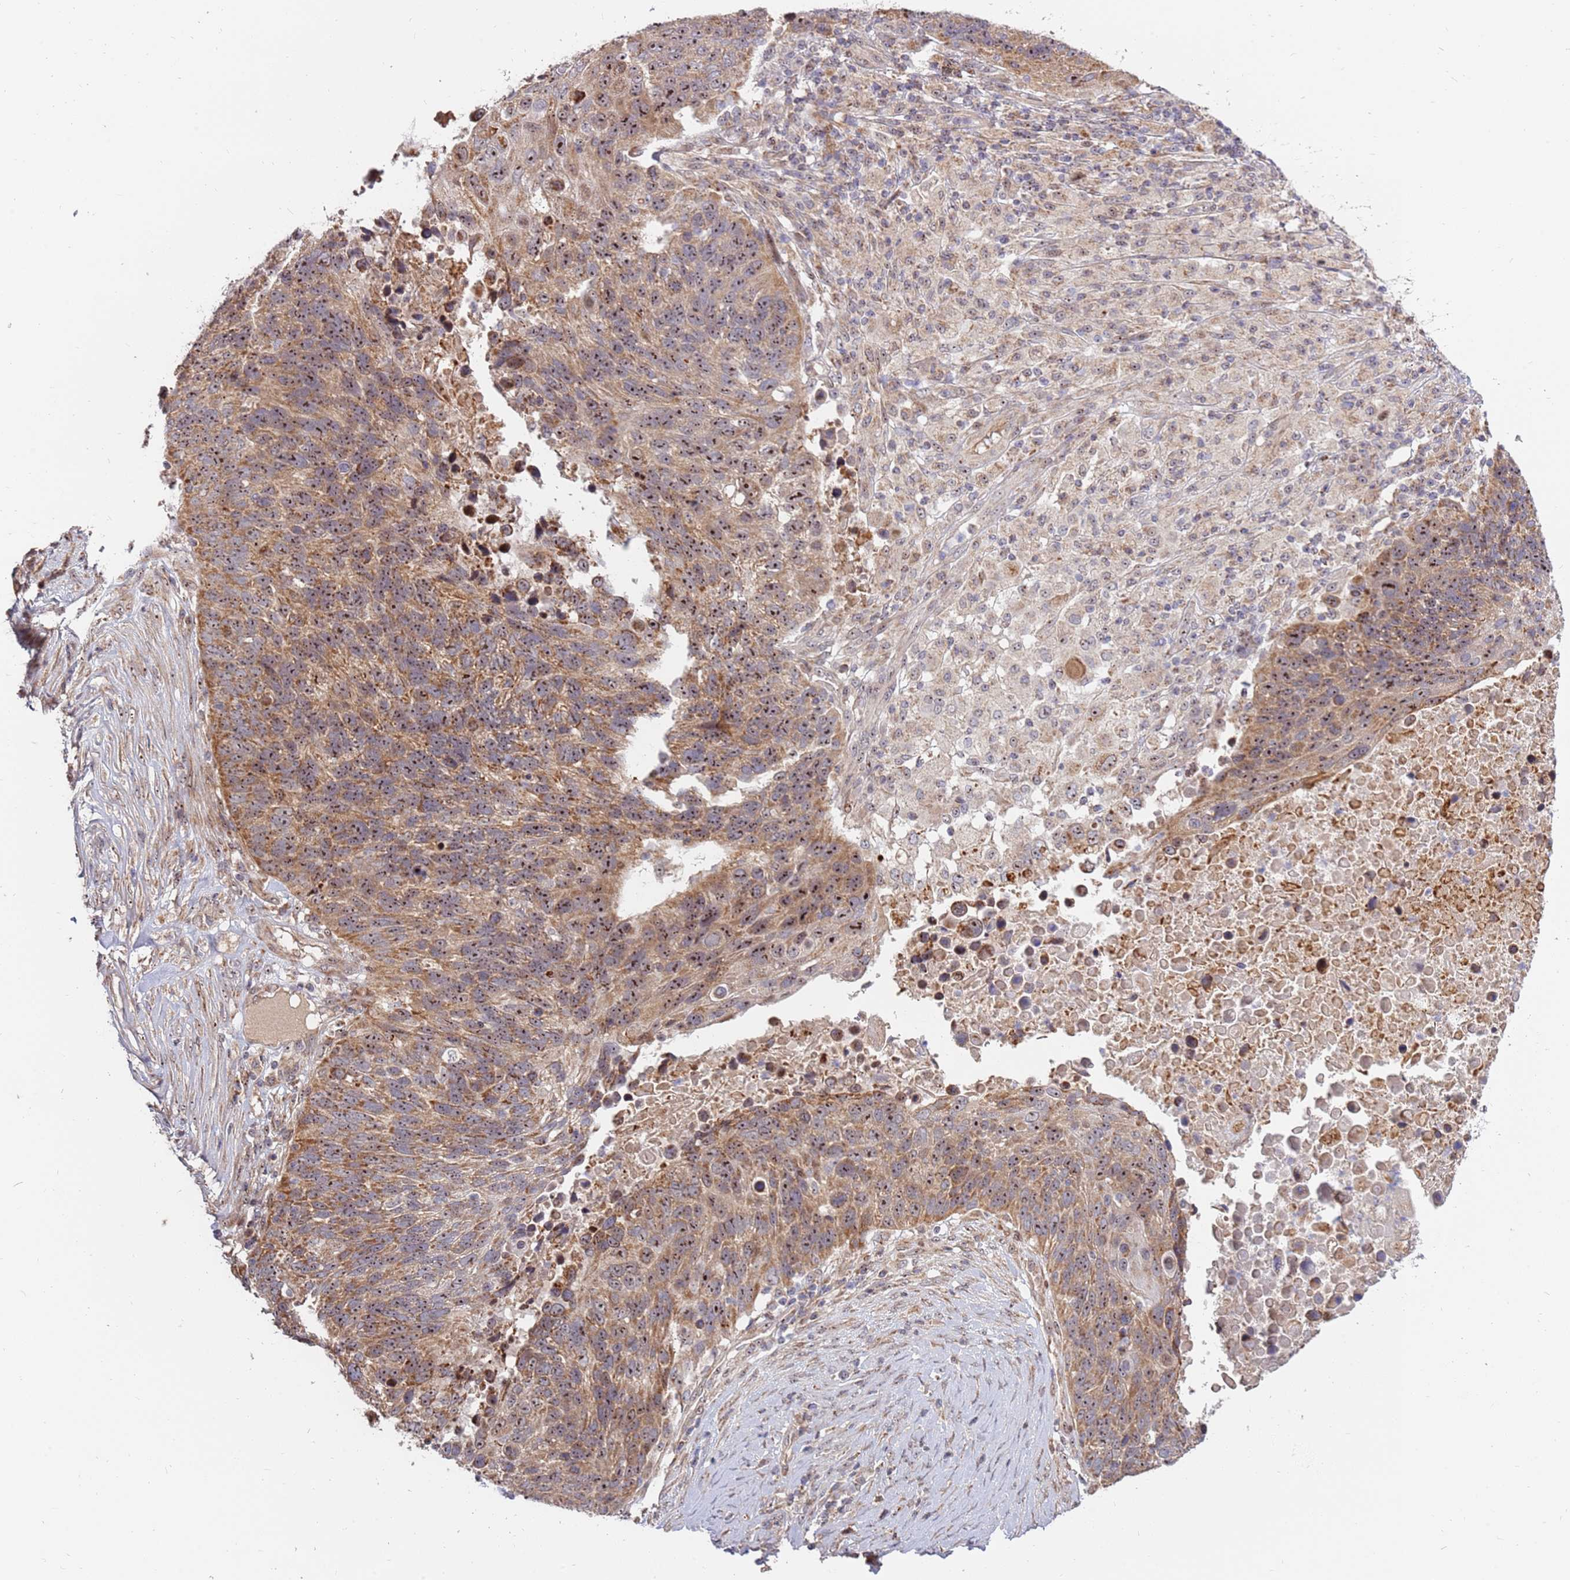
{"staining": {"intensity": "moderate", "quantity": ">75%", "location": "cytoplasmic/membranous,nuclear"}, "tissue": "lung cancer", "cell_type": "Tumor cells", "image_type": "cancer", "snomed": [{"axis": "morphology", "description": "Normal tissue, NOS"}, {"axis": "morphology", "description": "Squamous cell carcinoma, NOS"}, {"axis": "topography", "description": "Lymph node"}, {"axis": "topography", "description": "Lung"}], "caption": "Moderate cytoplasmic/membranous and nuclear protein positivity is identified in approximately >75% of tumor cells in squamous cell carcinoma (lung). (Stains: DAB (3,3'-diaminobenzidine) in brown, nuclei in blue, Microscopy: brightfield microscopy at high magnification).", "gene": "KIF25", "patient": {"sex": "male", "age": 66}}